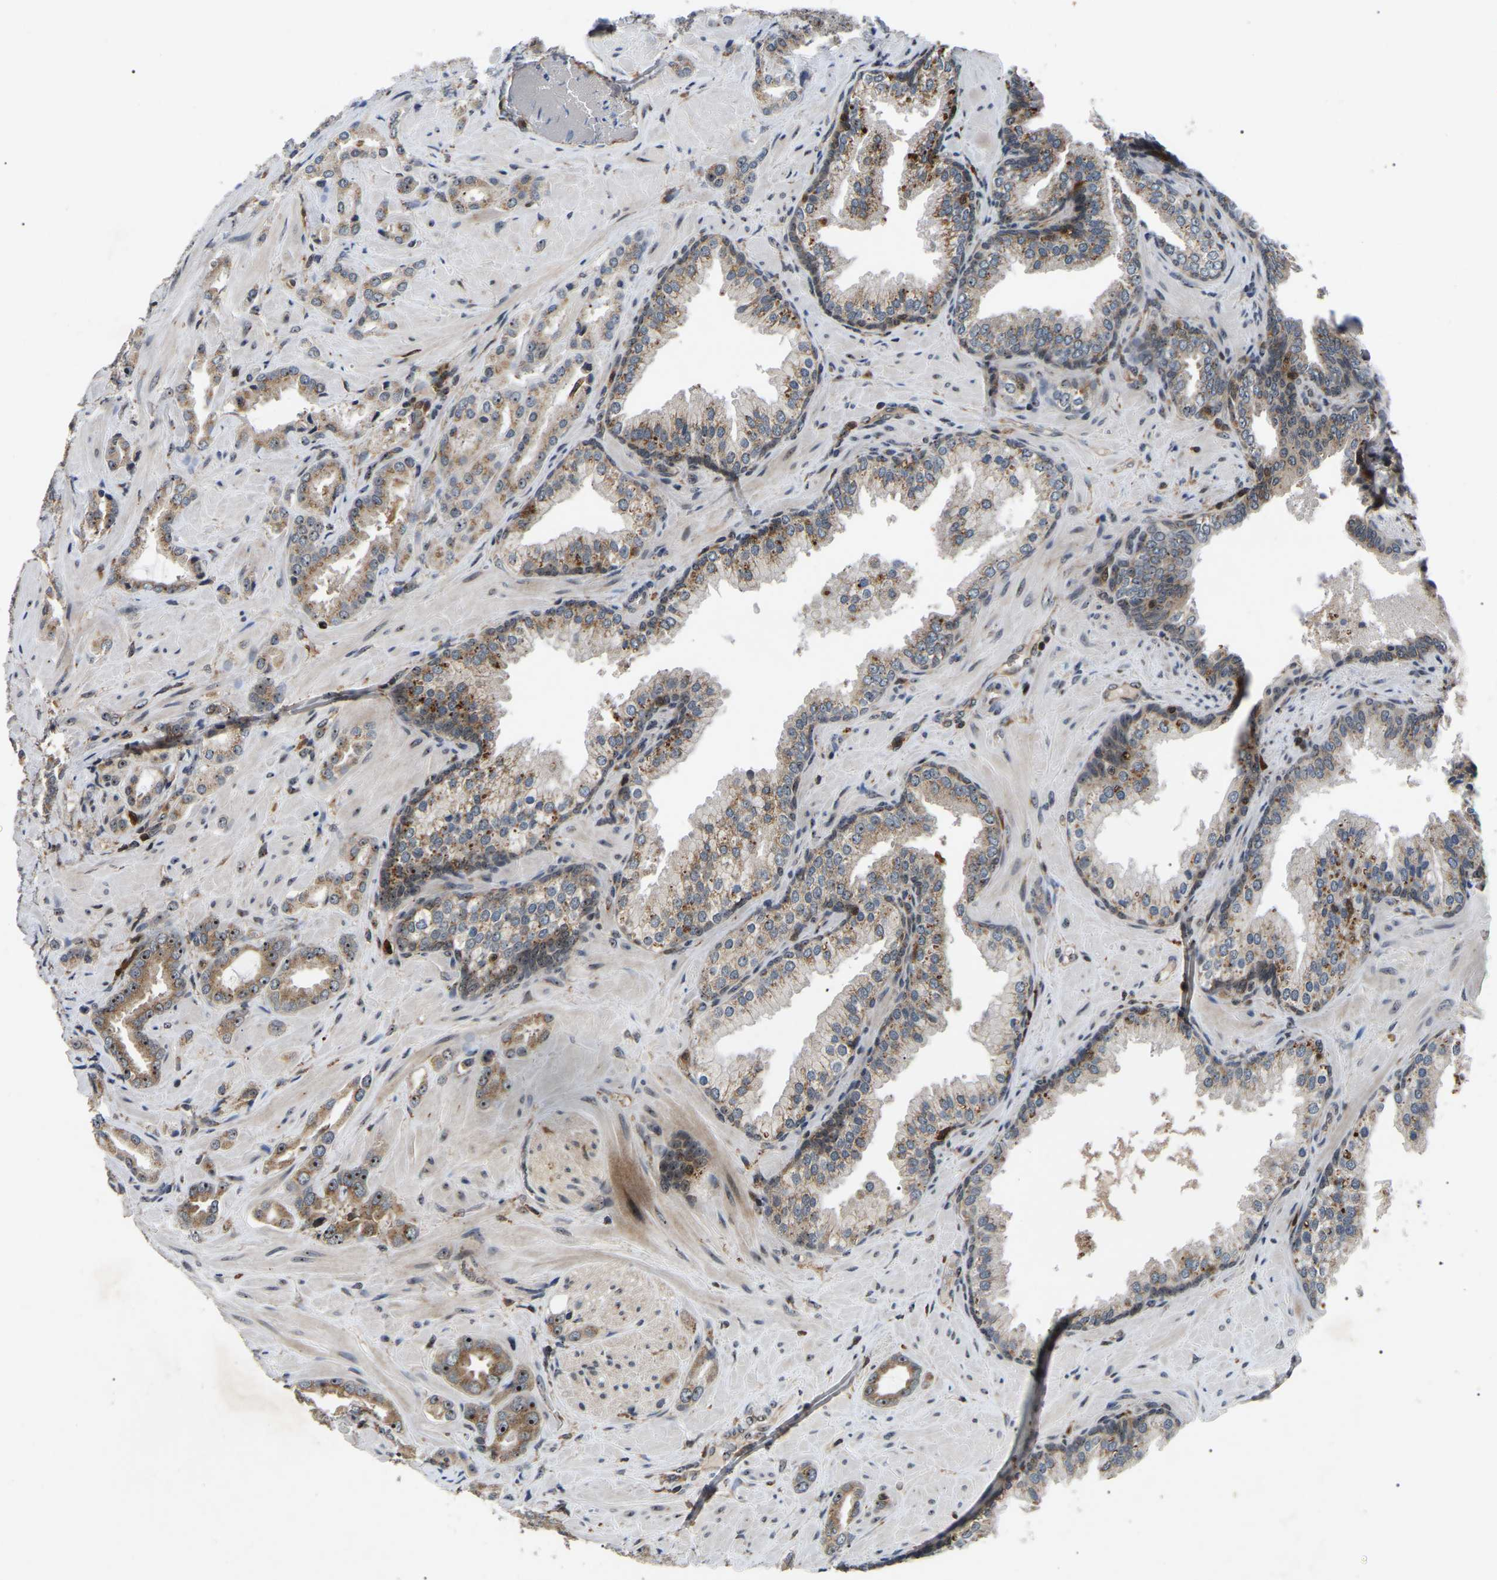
{"staining": {"intensity": "moderate", "quantity": ">75%", "location": "cytoplasmic/membranous,nuclear"}, "tissue": "prostate cancer", "cell_type": "Tumor cells", "image_type": "cancer", "snomed": [{"axis": "morphology", "description": "Adenocarcinoma, High grade"}, {"axis": "topography", "description": "Prostate"}], "caption": "Approximately >75% of tumor cells in human high-grade adenocarcinoma (prostate) exhibit moderate cytoplasmic/membranous and nuclear protein positivity as visualized by brown immunohistochemical staining.", "gene": "RBM28", "patient": {"sex": "male", "age": 64}}